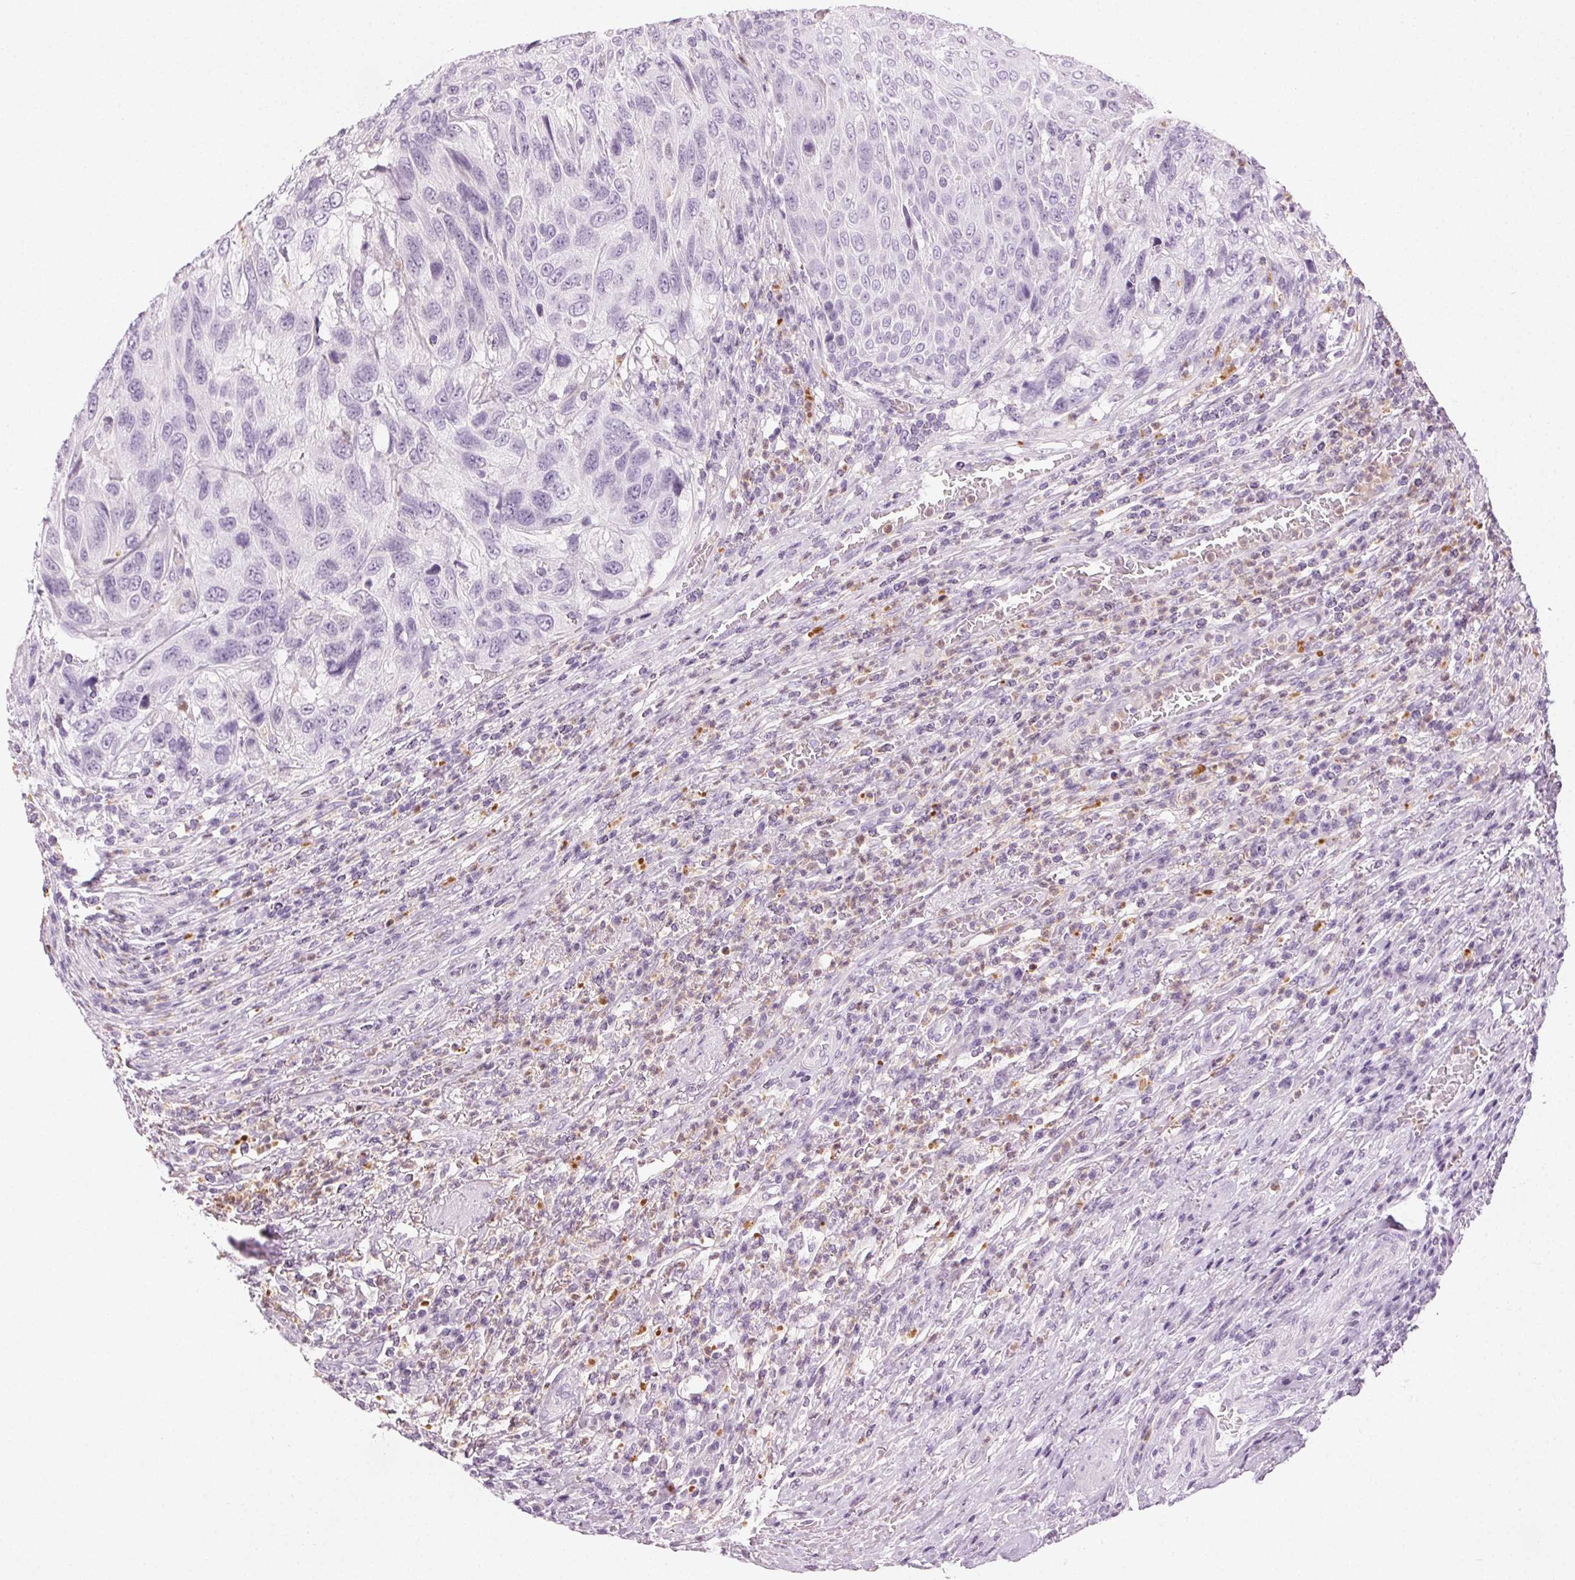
{"staining": {"intensity": "negative", "quantity": "none", "location": "none"}, "tissue": "urothelial cancer", "cell_type": "Tumor cells", "image_type": "cancer", "snomed": [{"axis": "morphology", "description": "Urothelial carcinoma, High grade"}, {"axis": "topography", "description": "Urinary bladder"}], "caption": "A micrograph of urothelial cancer stained for a protein shows no brown staining in tumor cells.", "gene": "MPO", "patient": {"sex": "female", "age": 70}}